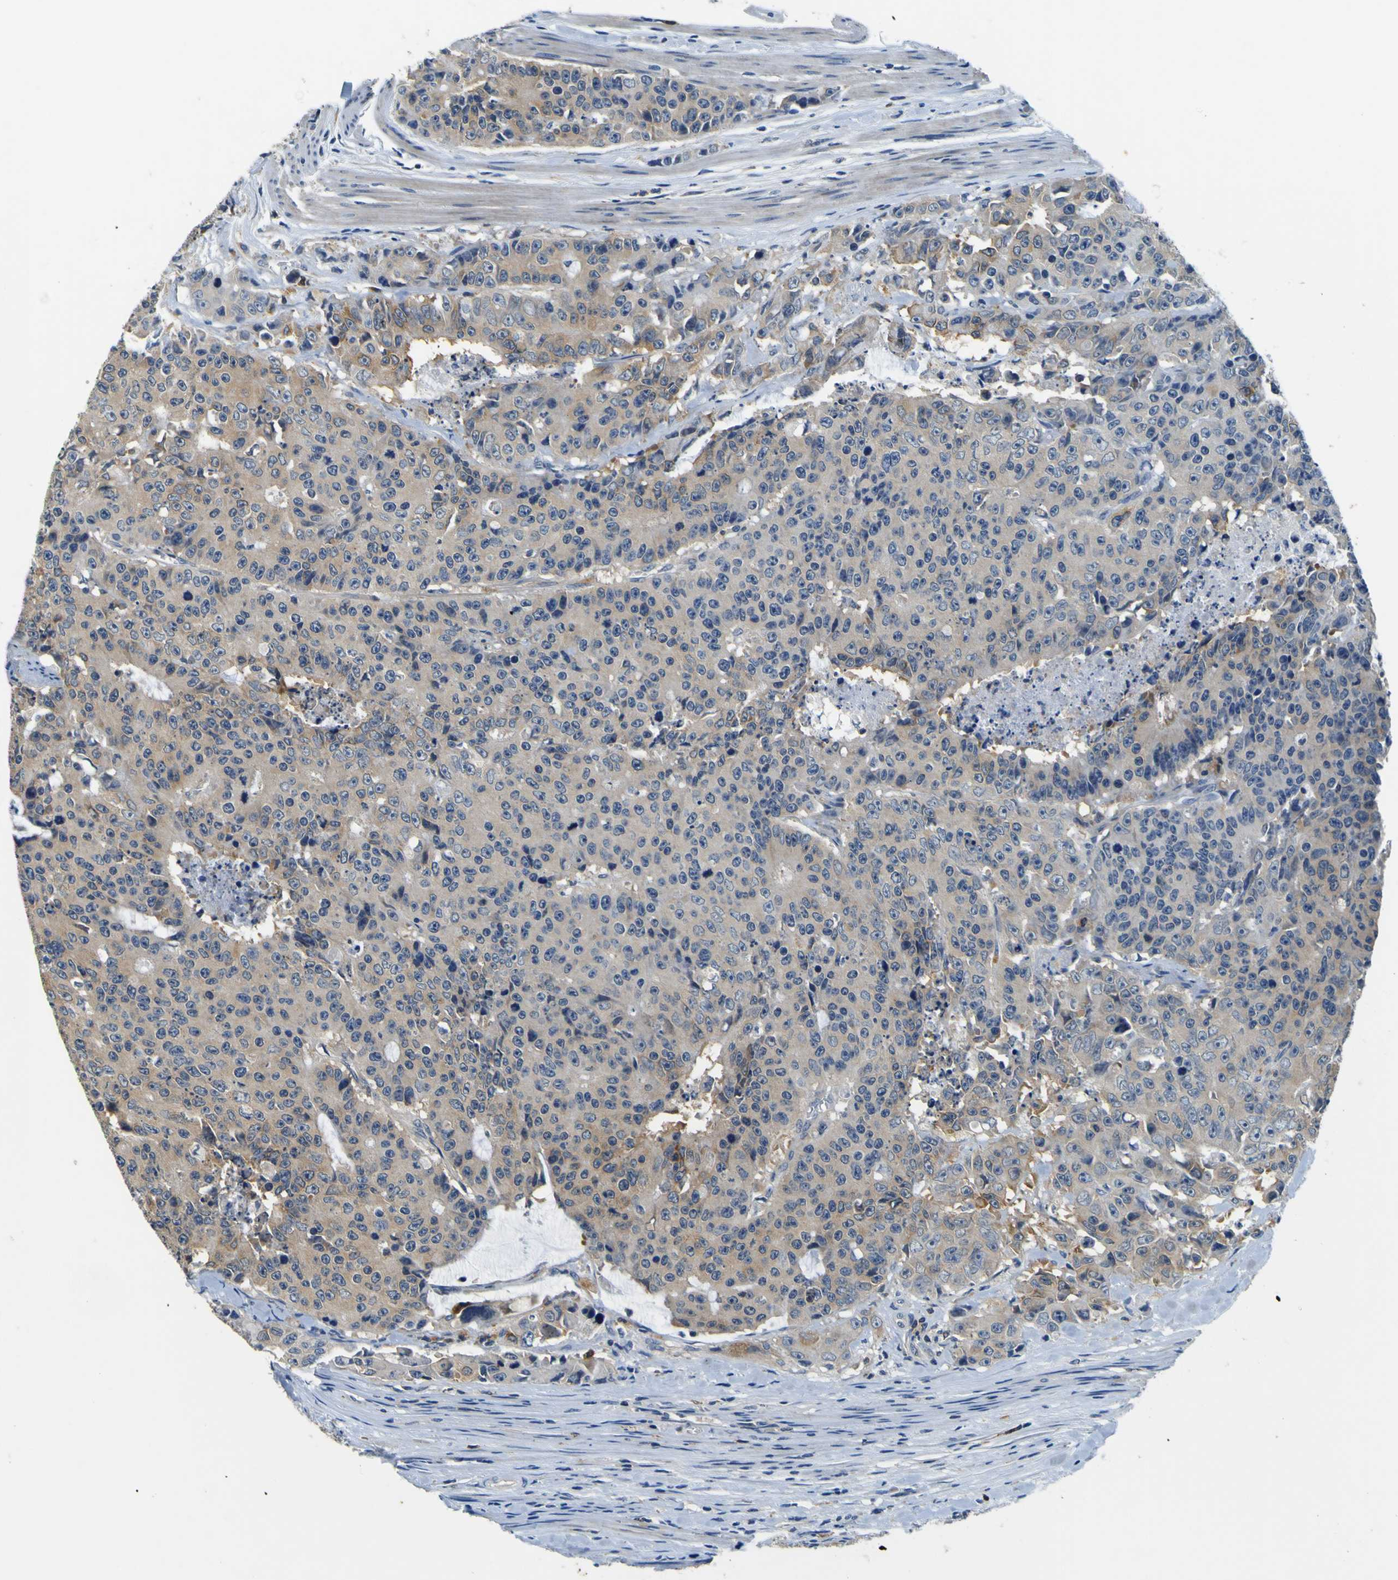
{"staining": {"intensity": "weak", "quantity": ">75%", "location": "cytoplasmic/membranous"}, "tissue": "colorectal cancer", "cell_type": "Tumor cells", "image_type": "cancer", "snomed": [{"axis": "morphology", "description": "Adenocarcinoma, NOS"}, {"axis": "topography", "description": "Colon"}], "caption": "High-power microscopy captured an immunohistochemistry (IHC) histopathology image of colorectal adenocarcinoma, revealing weak cytoplasmic/membranous positivity in about >75% of tumor cells. The staining was performed using DAB (3,3'-diaminobenzidine) to visualize the protein expression in brown, while the nuclei were stained in blue with hematoxylin (Magnification: 20x).", "gene": "TNIK", "patient": {"sex": "female", "age": 86}}